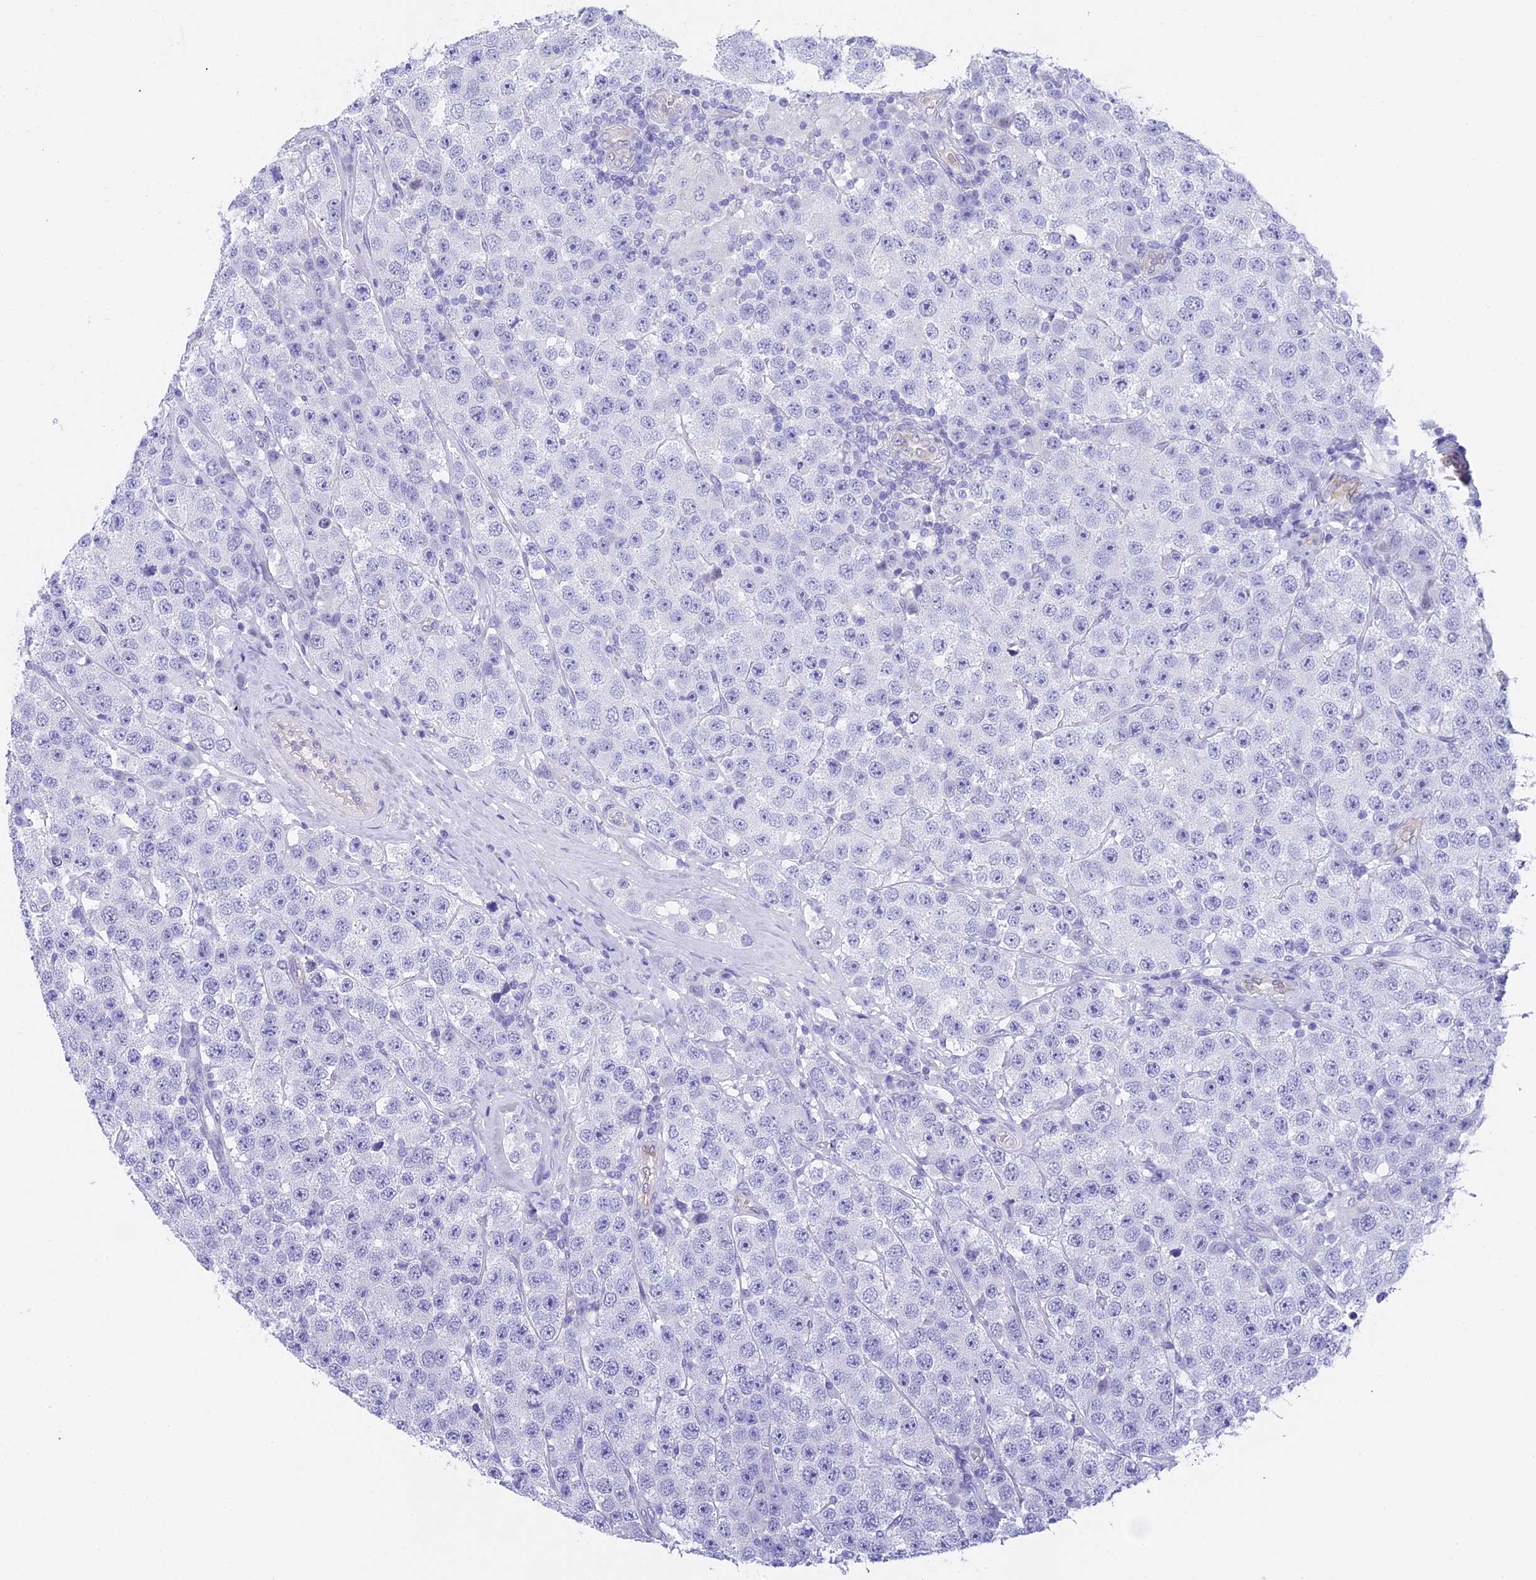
{"staining": {"intensity": "negative", "quantity": "none", "location": "none"}, "tissue": "testis cancer", "cell_type": "Tumor cells", "image_type": "cancer", "snomed": [{"axis": "morphology", "description": "Seminoma, NOS"}, {"axis": "topography", "description": "Testis"}], "caption": "IHC photomicrograph of neoplastic tissue: testis cancer stained with DAB (3,3'-diaminobenzidine) demonstrates no significant protein staining in tumor cells.", "gene": "TACSTD2", "patient": {"sex": "male", "age": 28}}